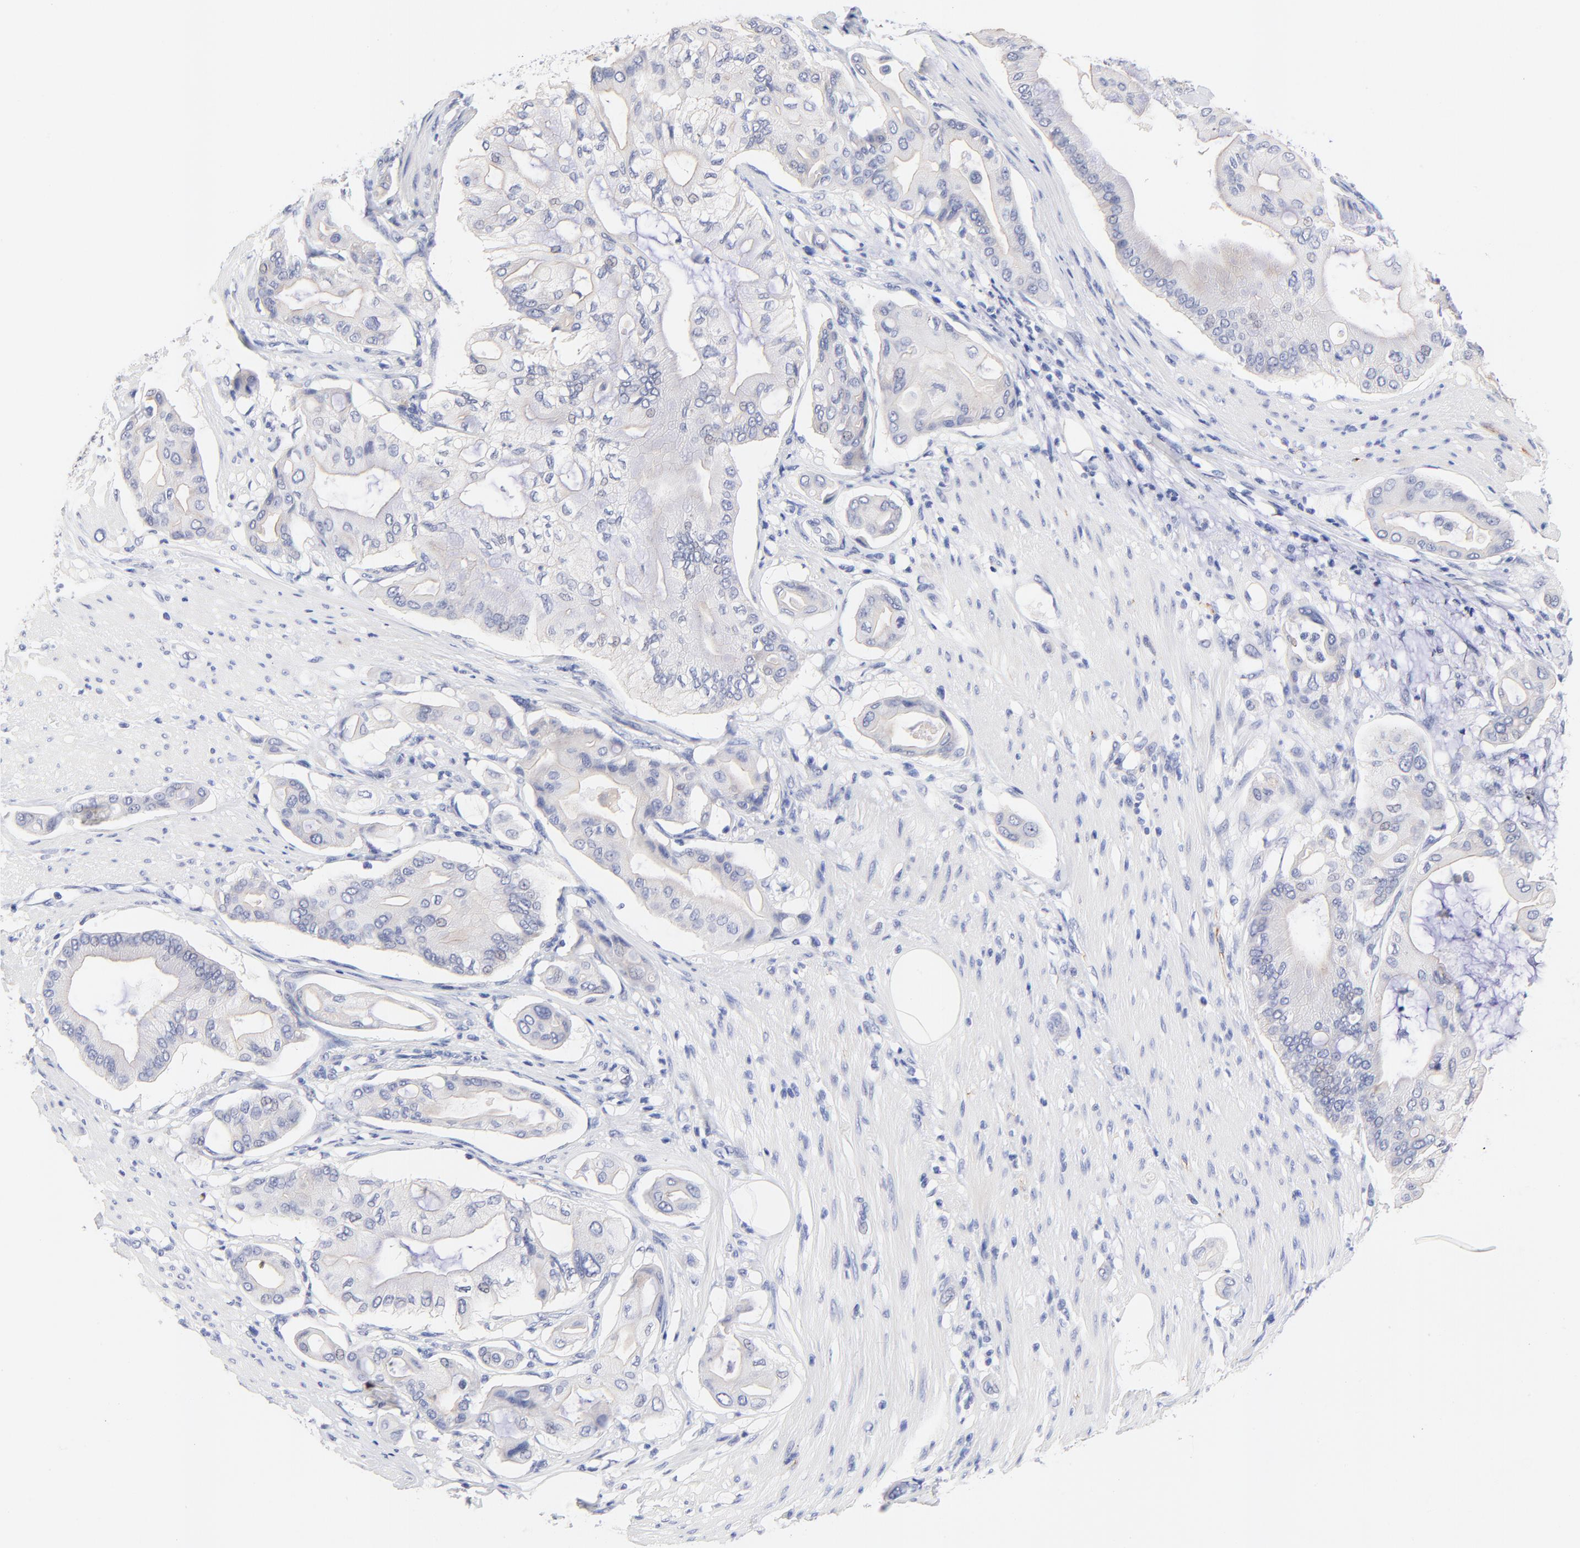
{"staining": {"intensity": "negative", "quantity": "none", "location": "none"}, "tissue": "pancreatic cancer", "cell_type": "Tumor cells", "image_type": "cancer", "snomed": [{"axis": "morphology", "description": "Adenocarcinoma, NOS"}, {"axis": "morphology", "description": "Adenocarcinoma, metastatic, NOS"}, {"axis": "topography", "description": "Lymph node"}, {"axis": "topography", "description": "Pancreas"}, {"axis": "topography", "description": "Duodenum"}], "caption": "Protein analysis of pancreatic metastatic adenocarcinoma shows no significant staining in tumor cells.", "gene": "FAM117B", "patient": {"sex": "female", "age": 64}}